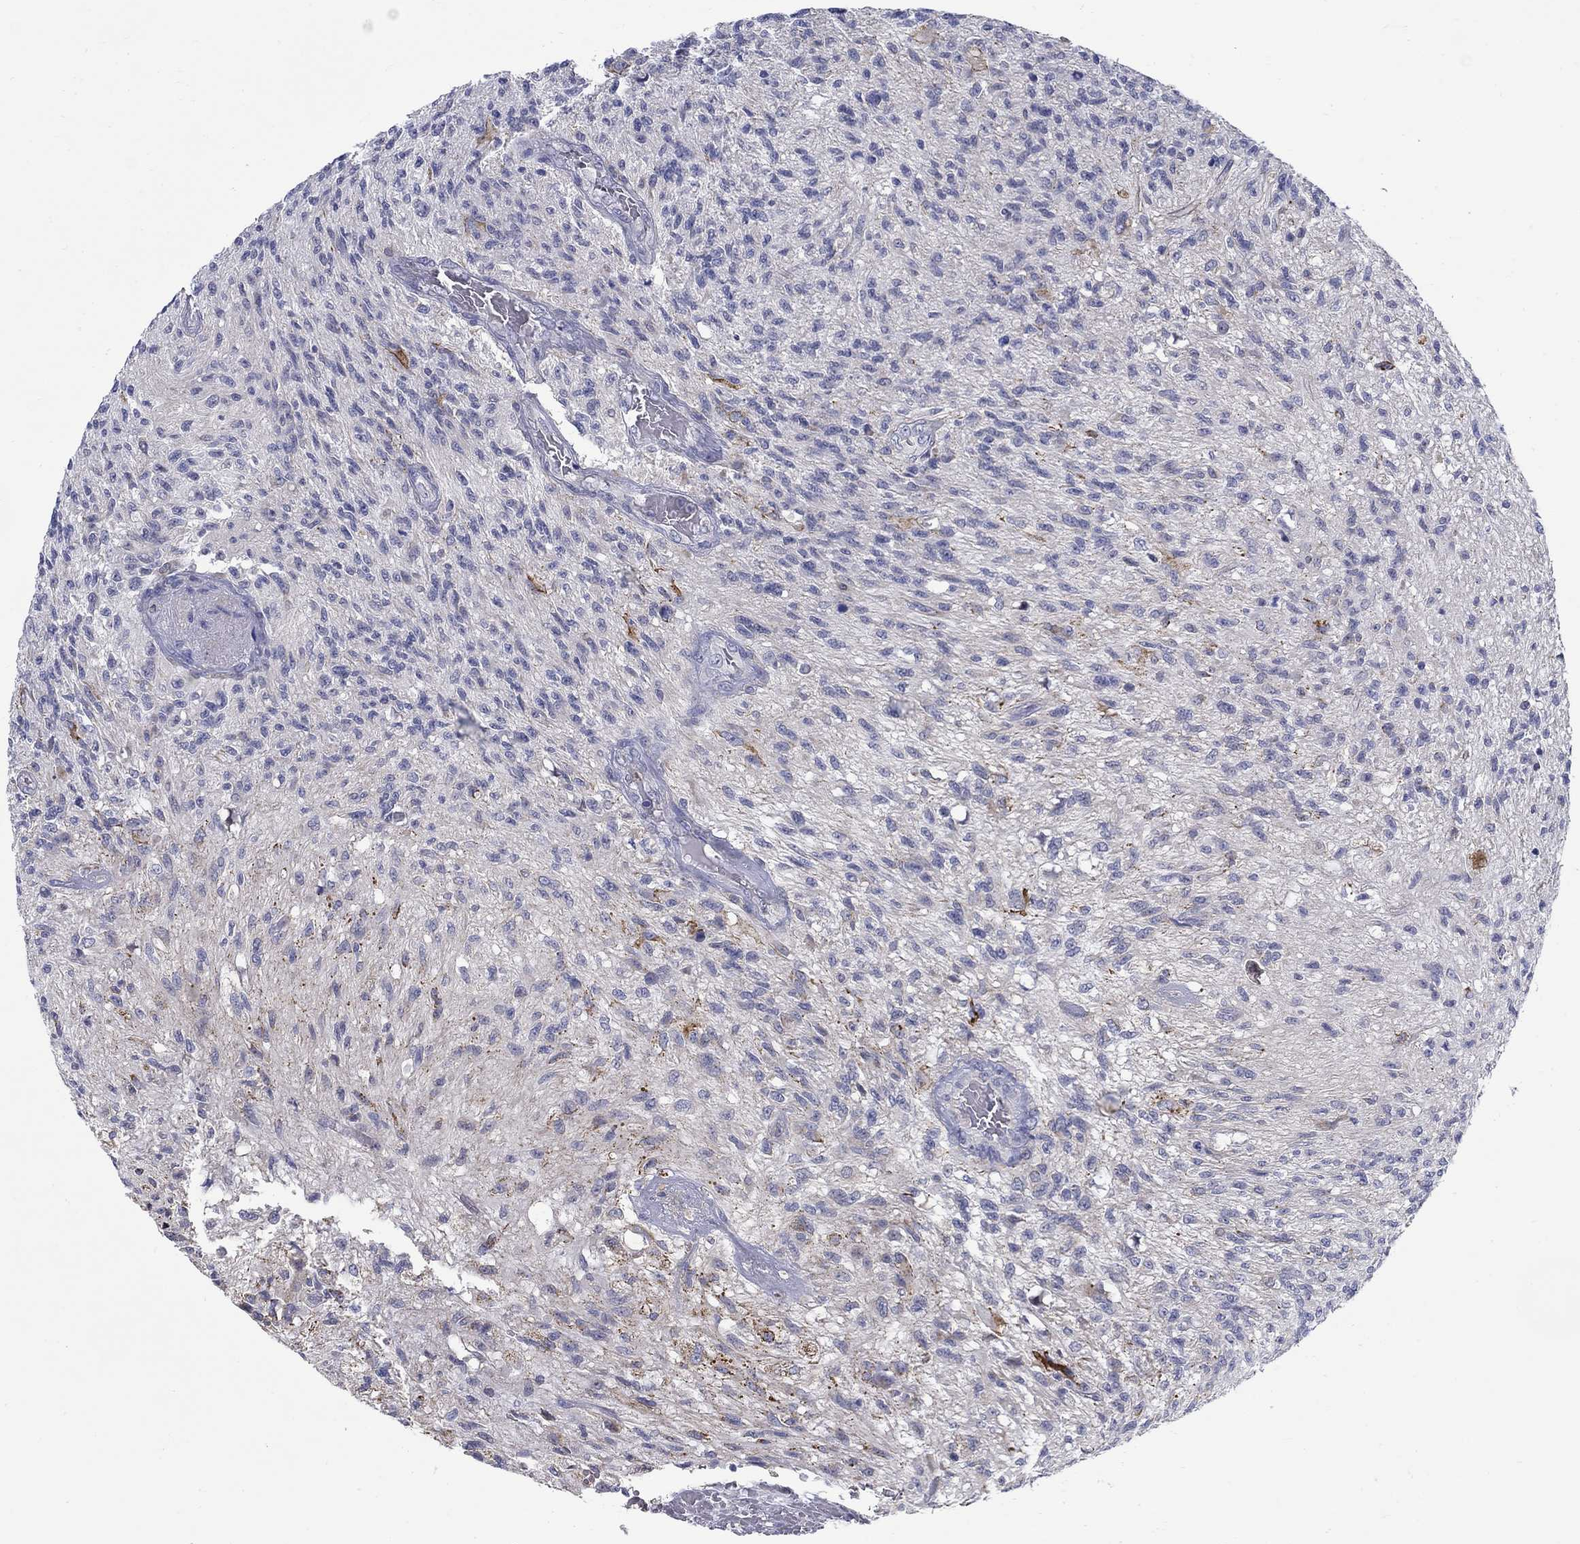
{"staining": {"intensity": "negative", "quantity": "none", "location": "none"}, "tissue": "glioma", "cell_type": "Tumor cells", "image_type": "cancer", "snomed": [{"axis": "morphology", "description": "Glioma, malignant, High grade"}, {"axis": "topography", "description": "Brain"}], "caption": "DAB immunohistochemical staining of human high-grade glioma (malignant) exhibits no significant staining in tumor cells. (DAB (3,3'-diaminobenzidine) IHC visualized using brightfield microscopy, high magnification).", "gene": "ABCA4", "patient": {"sex": "male", "age": 56}}